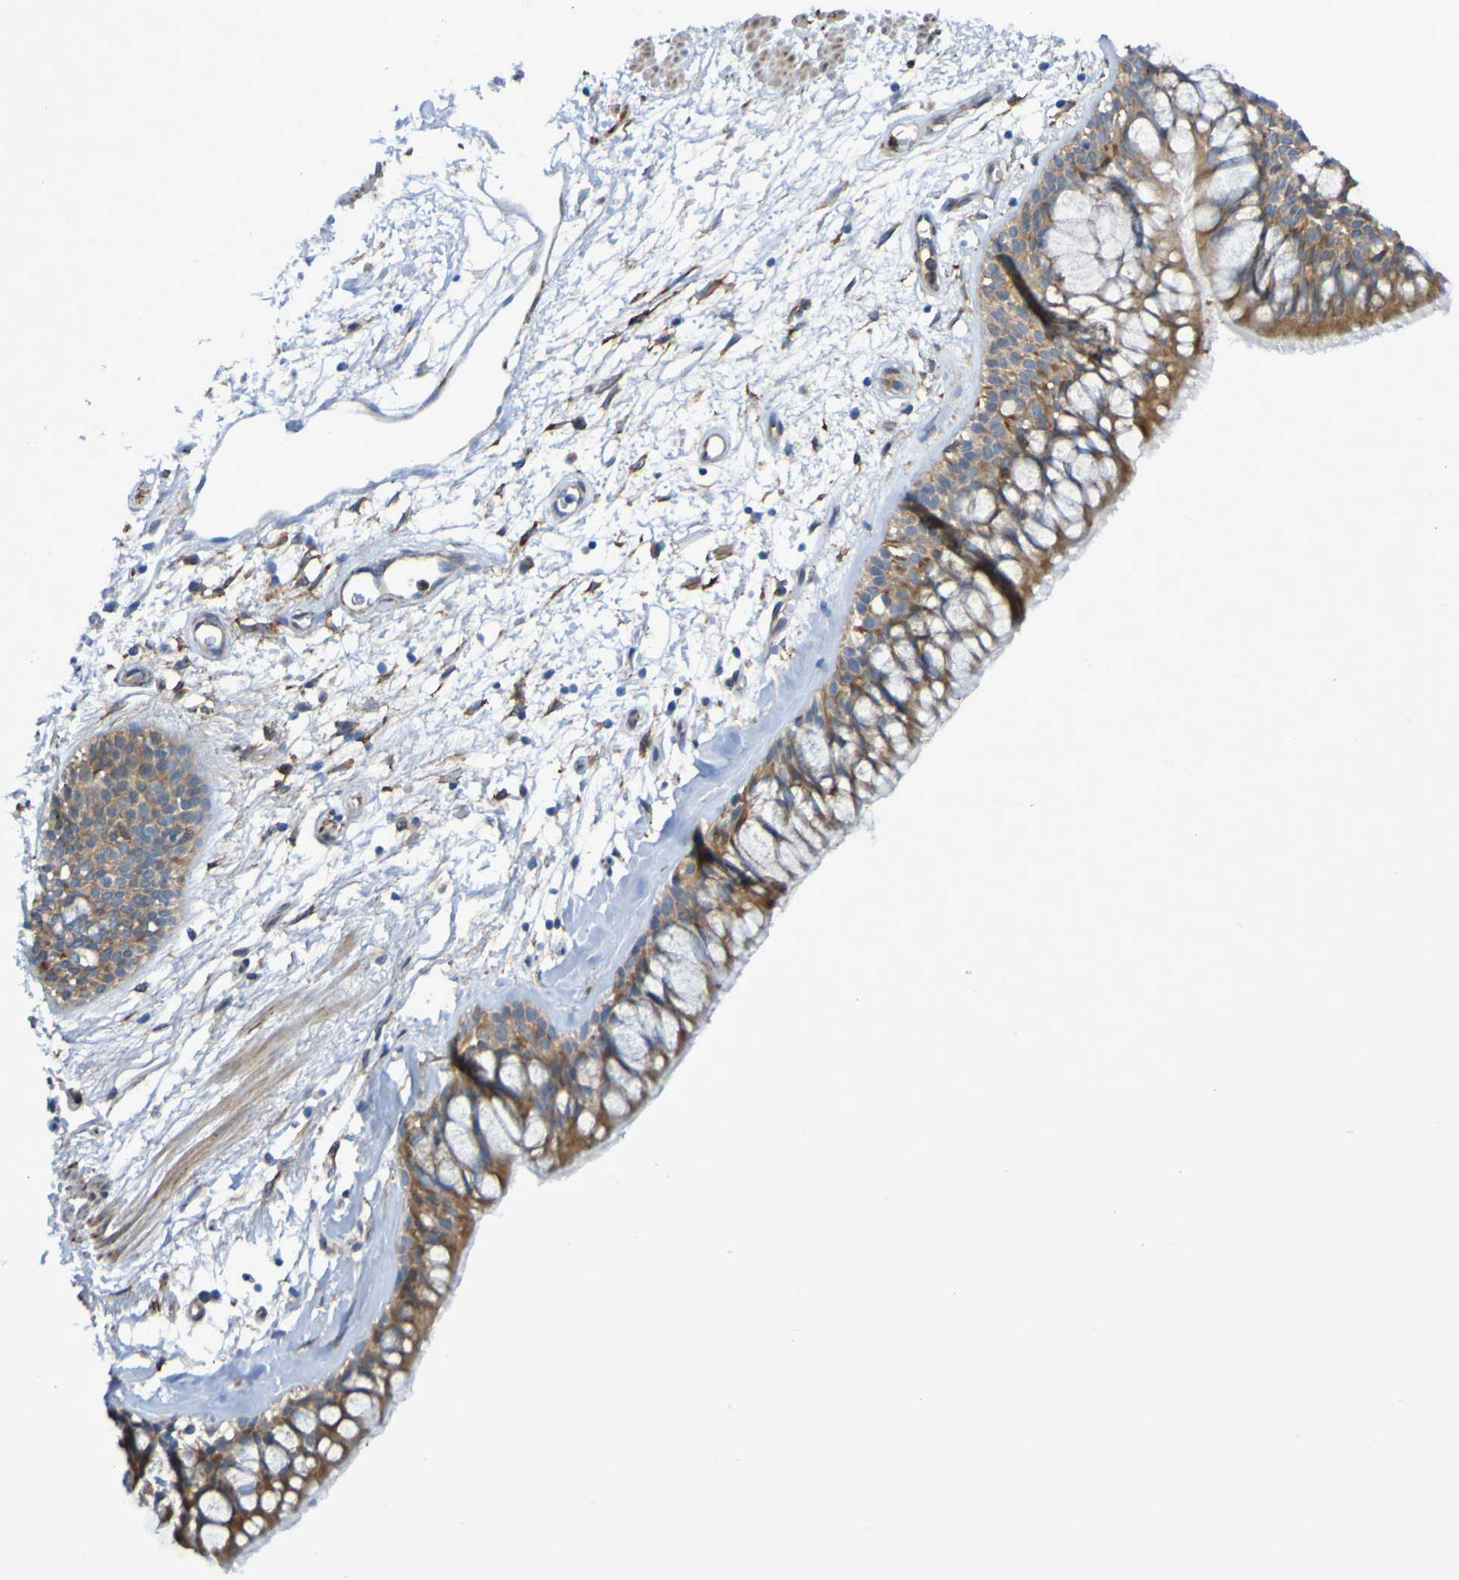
{"staining": {"intensity": "moderate", "quantity": ">75%", "location": "cytoplasmic/membranous"}, "tissue": "bronchus", "cell_type": "Respiratory epithelial cells", "image_type": "normal", "snomed": [{"axis": "morphology", "description": "Normal tissue, NOS"}, {"axis": "morphology", "description": "Adenocarcinoma, NOS"}, {"axis": "topography", "description": "Bronchus"}, {"axis": "topography", "description": "Lung"}], "caption": "Moderate cytoplasmic/membranous protein staining is seen in about >75% of respiratory epithelial cells in bronchus. (IHC, brightfield microscopy, high magnification).", "gene": "SCRG1", "patient": {"sex": "female", "age": 54}}